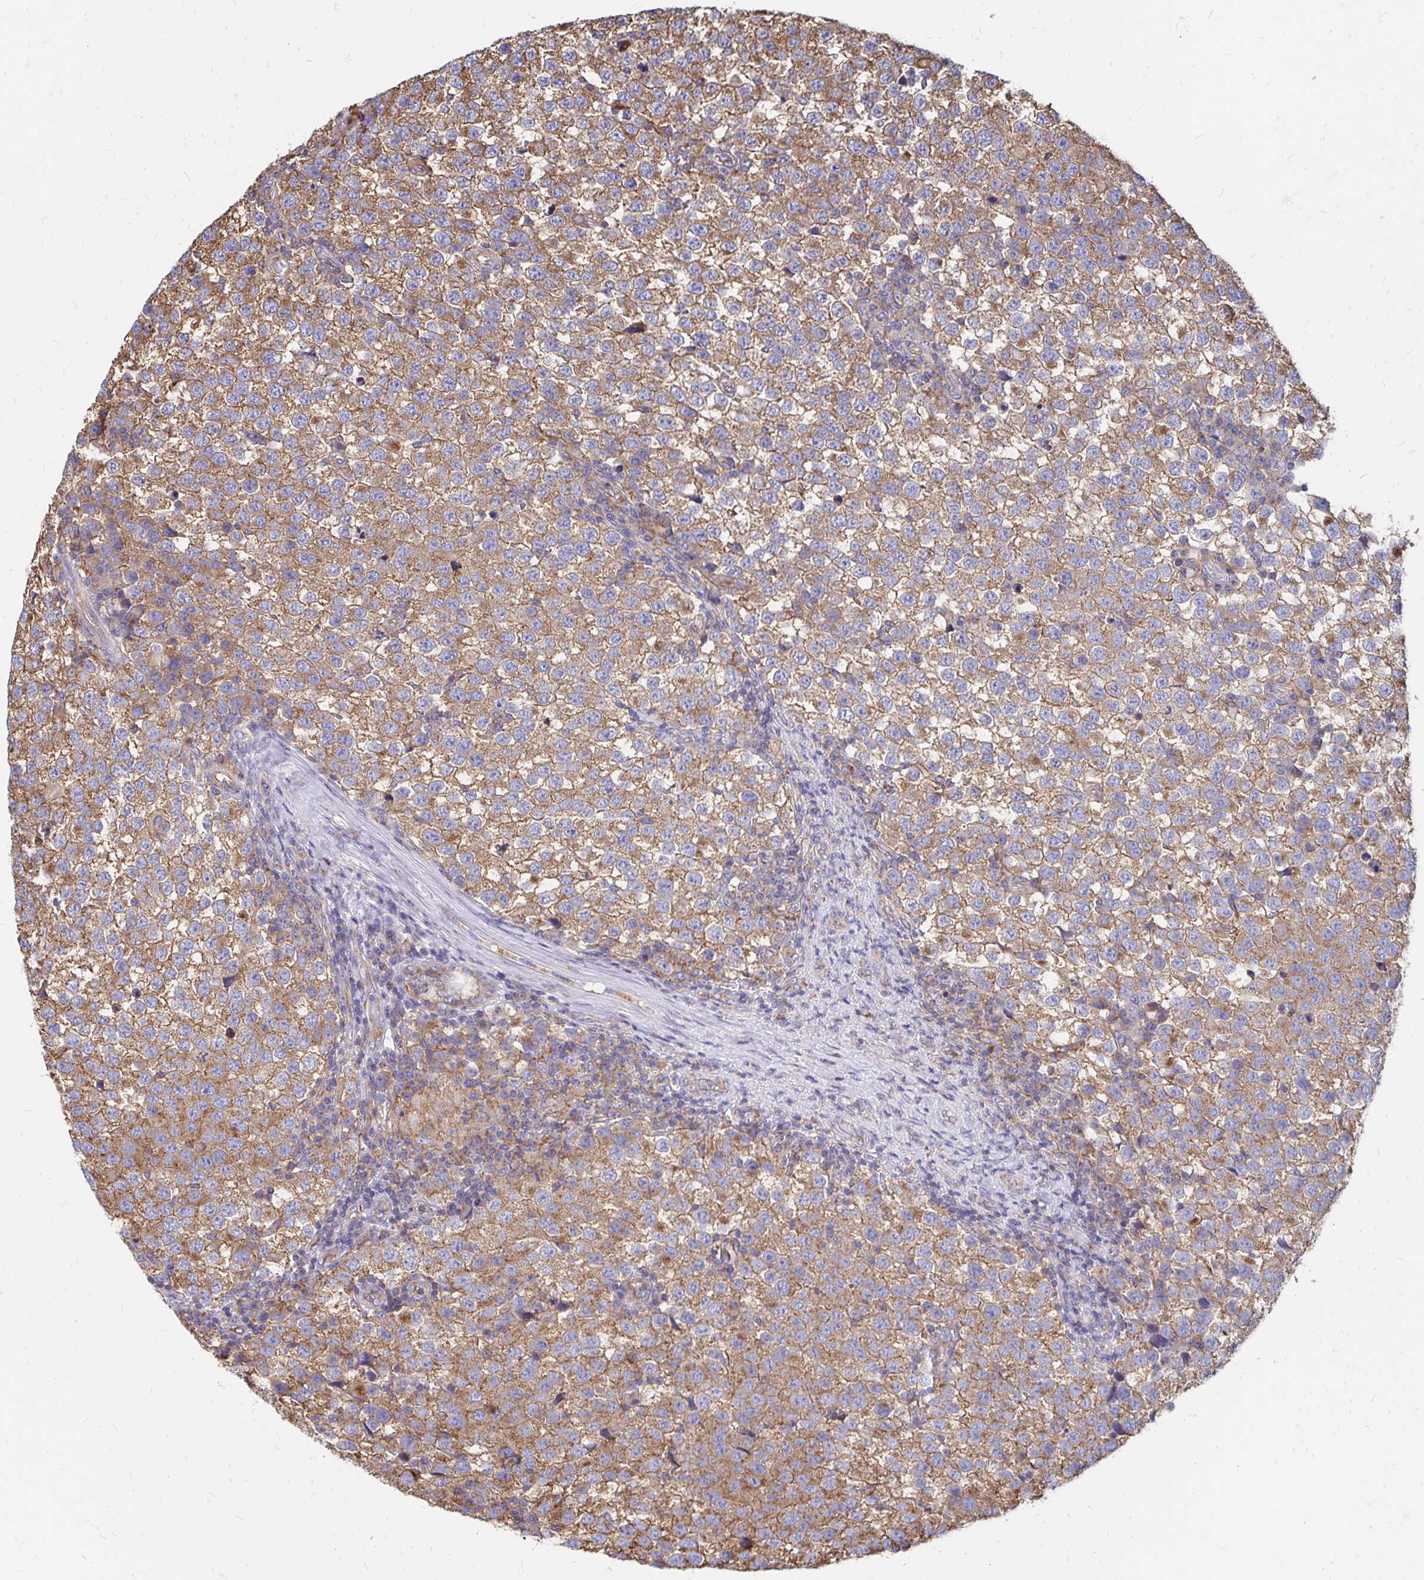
{"staining": {"intensity": "moderate", "quantity": ">75%", "location": "cytoplasmic/membranous"}, "tissue": "testis cancer", "cell_type": "Tumor cells", "image_type": "cancer", "snomed": [{"axis": "morphology", "description": "Seminoma, NOS"}, {"axis": "topography", "description": "Testis"}], "caption": "A micrograph showing moderate cytoplasmic/membranous positivity in about >75% of tumor cells in testis seminoma, as visualized by brown immunohistochemical staining.", "gene": "CLTC", "patient": {"sex": "male", "age": 34}}